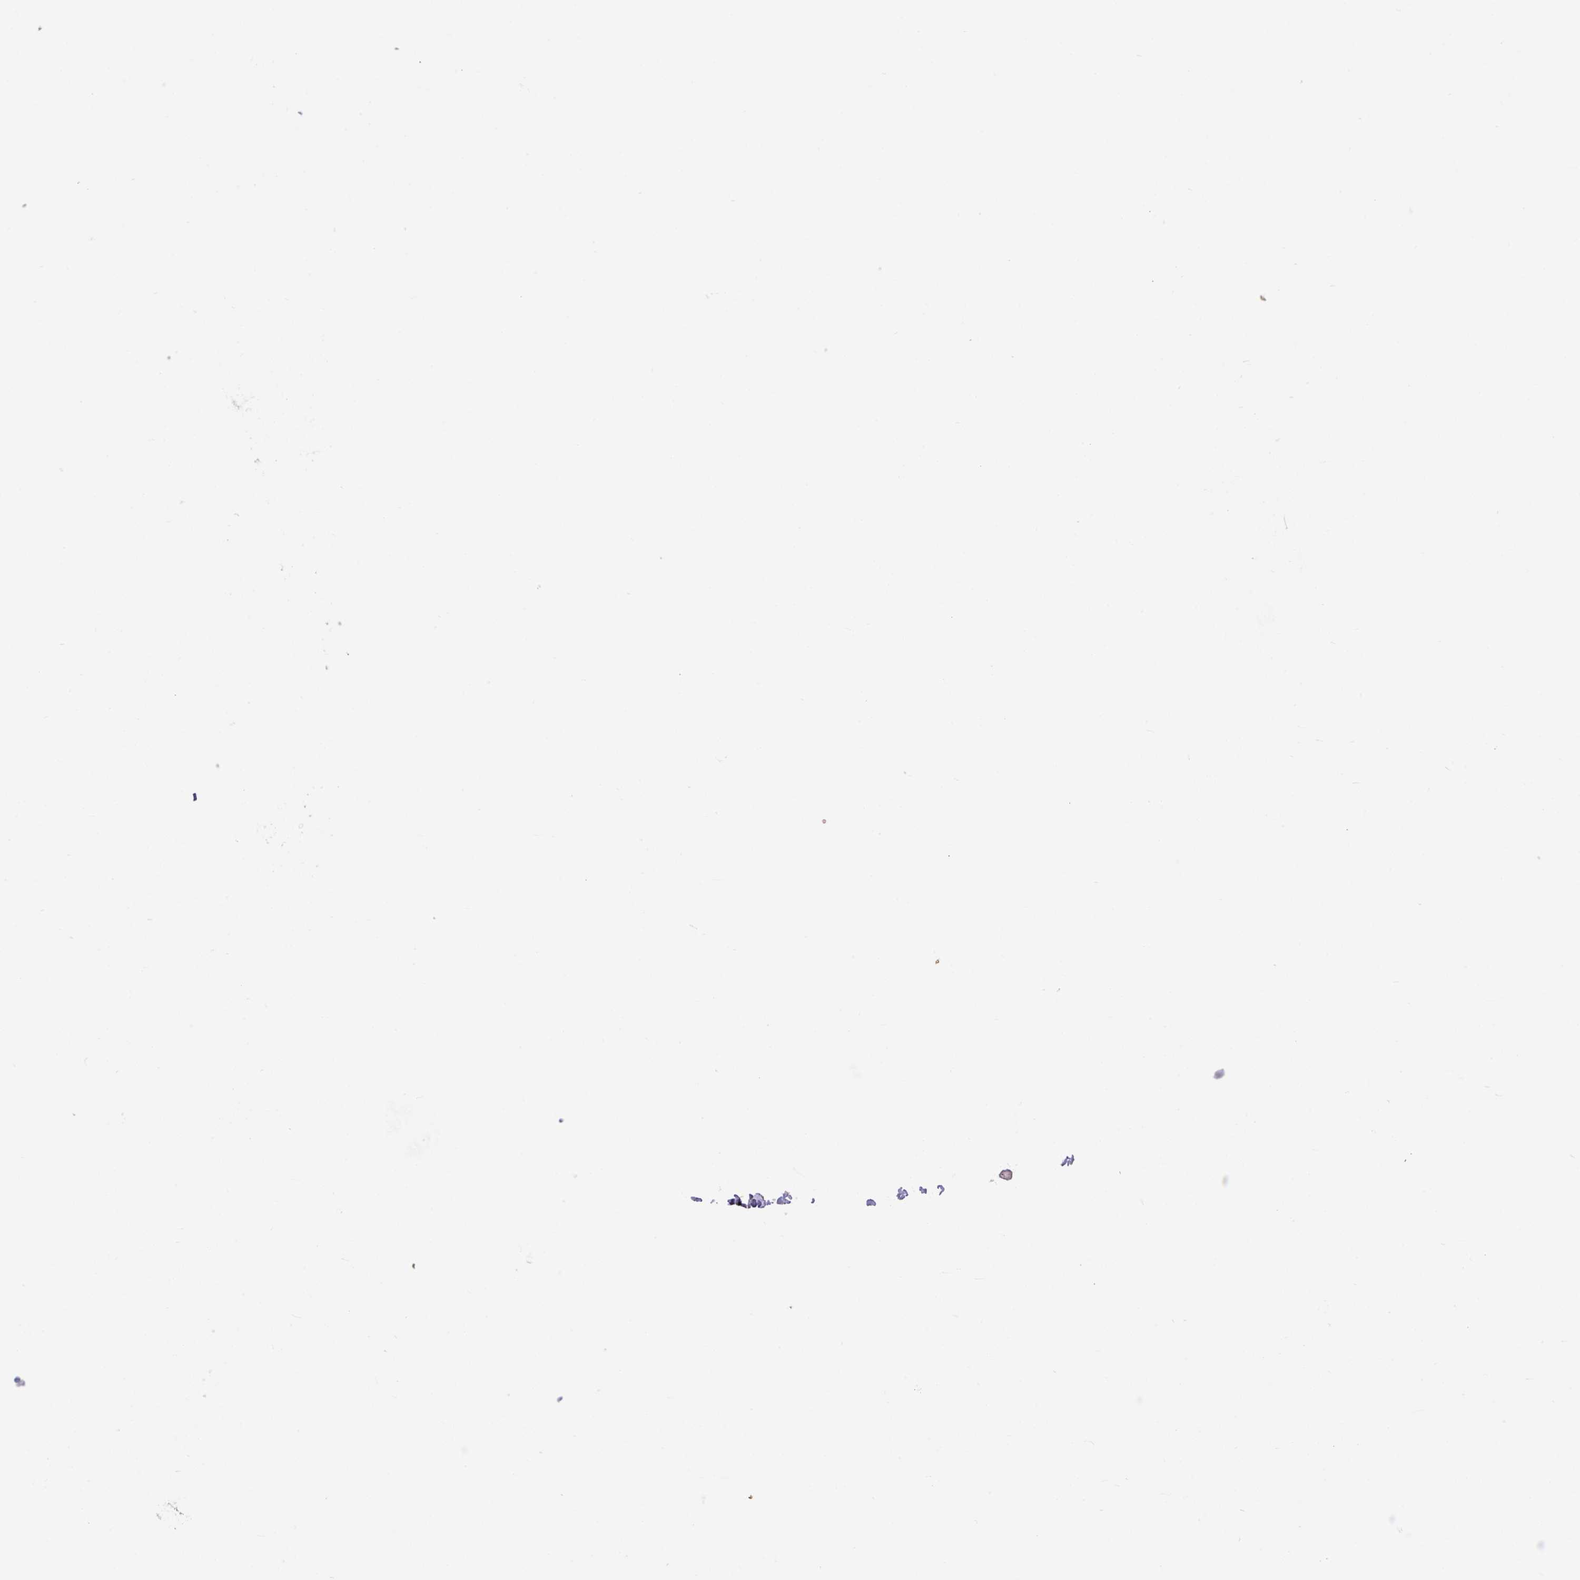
{"staining": {"intensity": "negative", "quantity": "none", "location": "none"}, "tissue": "lymphoma", "cell_type": "Tumor cells", "image_type": "cancer", "snomed": [{"axis": "morphology", "description": "Malignant lymphoma, non-Hodgkin's type, High grade"}, {"axis": "topography", "description": "Lymph node"}], "caption": "An image of malignant lymphoma, non-Hodgkin's type (high-grade) stained for a protein exhibits no brown staining in tumor cells.", "gene": "RAD21L1", "patient": {"sex": "male", "age": 13}}